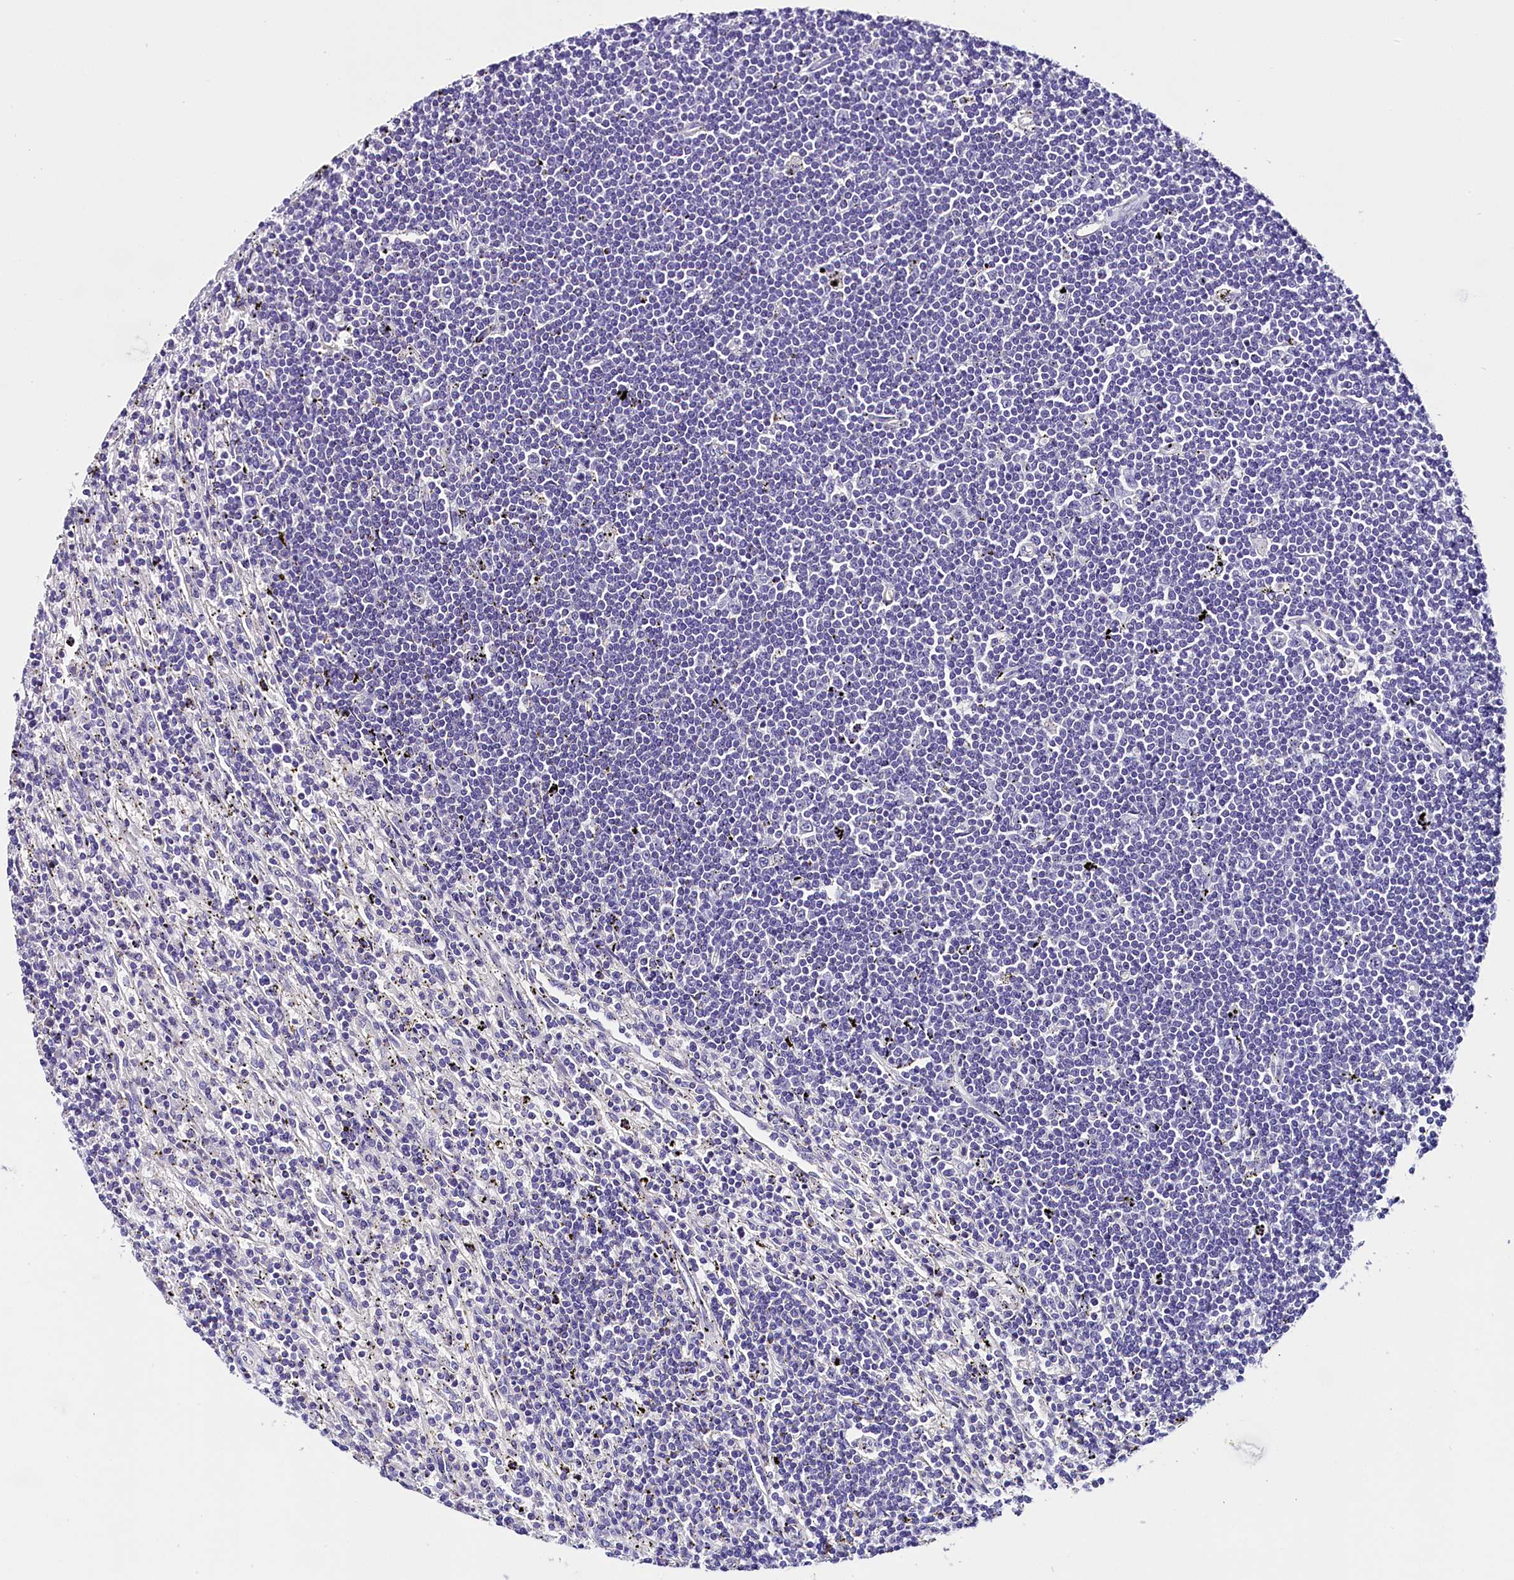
{"staining": {"intensity": "negative", "quantity": "none", "location": "none"}, "tissue": "lymphoma", "cell_type": "Tumor cells", "image_type": "cancer", "snomed": [{"axis": "morphology", "description": "Malignant lymphoma, non-Hodgkin's type, Low grade"}, {"axis": "topography", "description": "Spleen"}], "caption": "Lymphoma stained for a protein using immunohistochemistry (IHC) exhibits no staining tumor cells.", "gene": "ACAA2", "patient": {"sex": "male", "age": 76}}